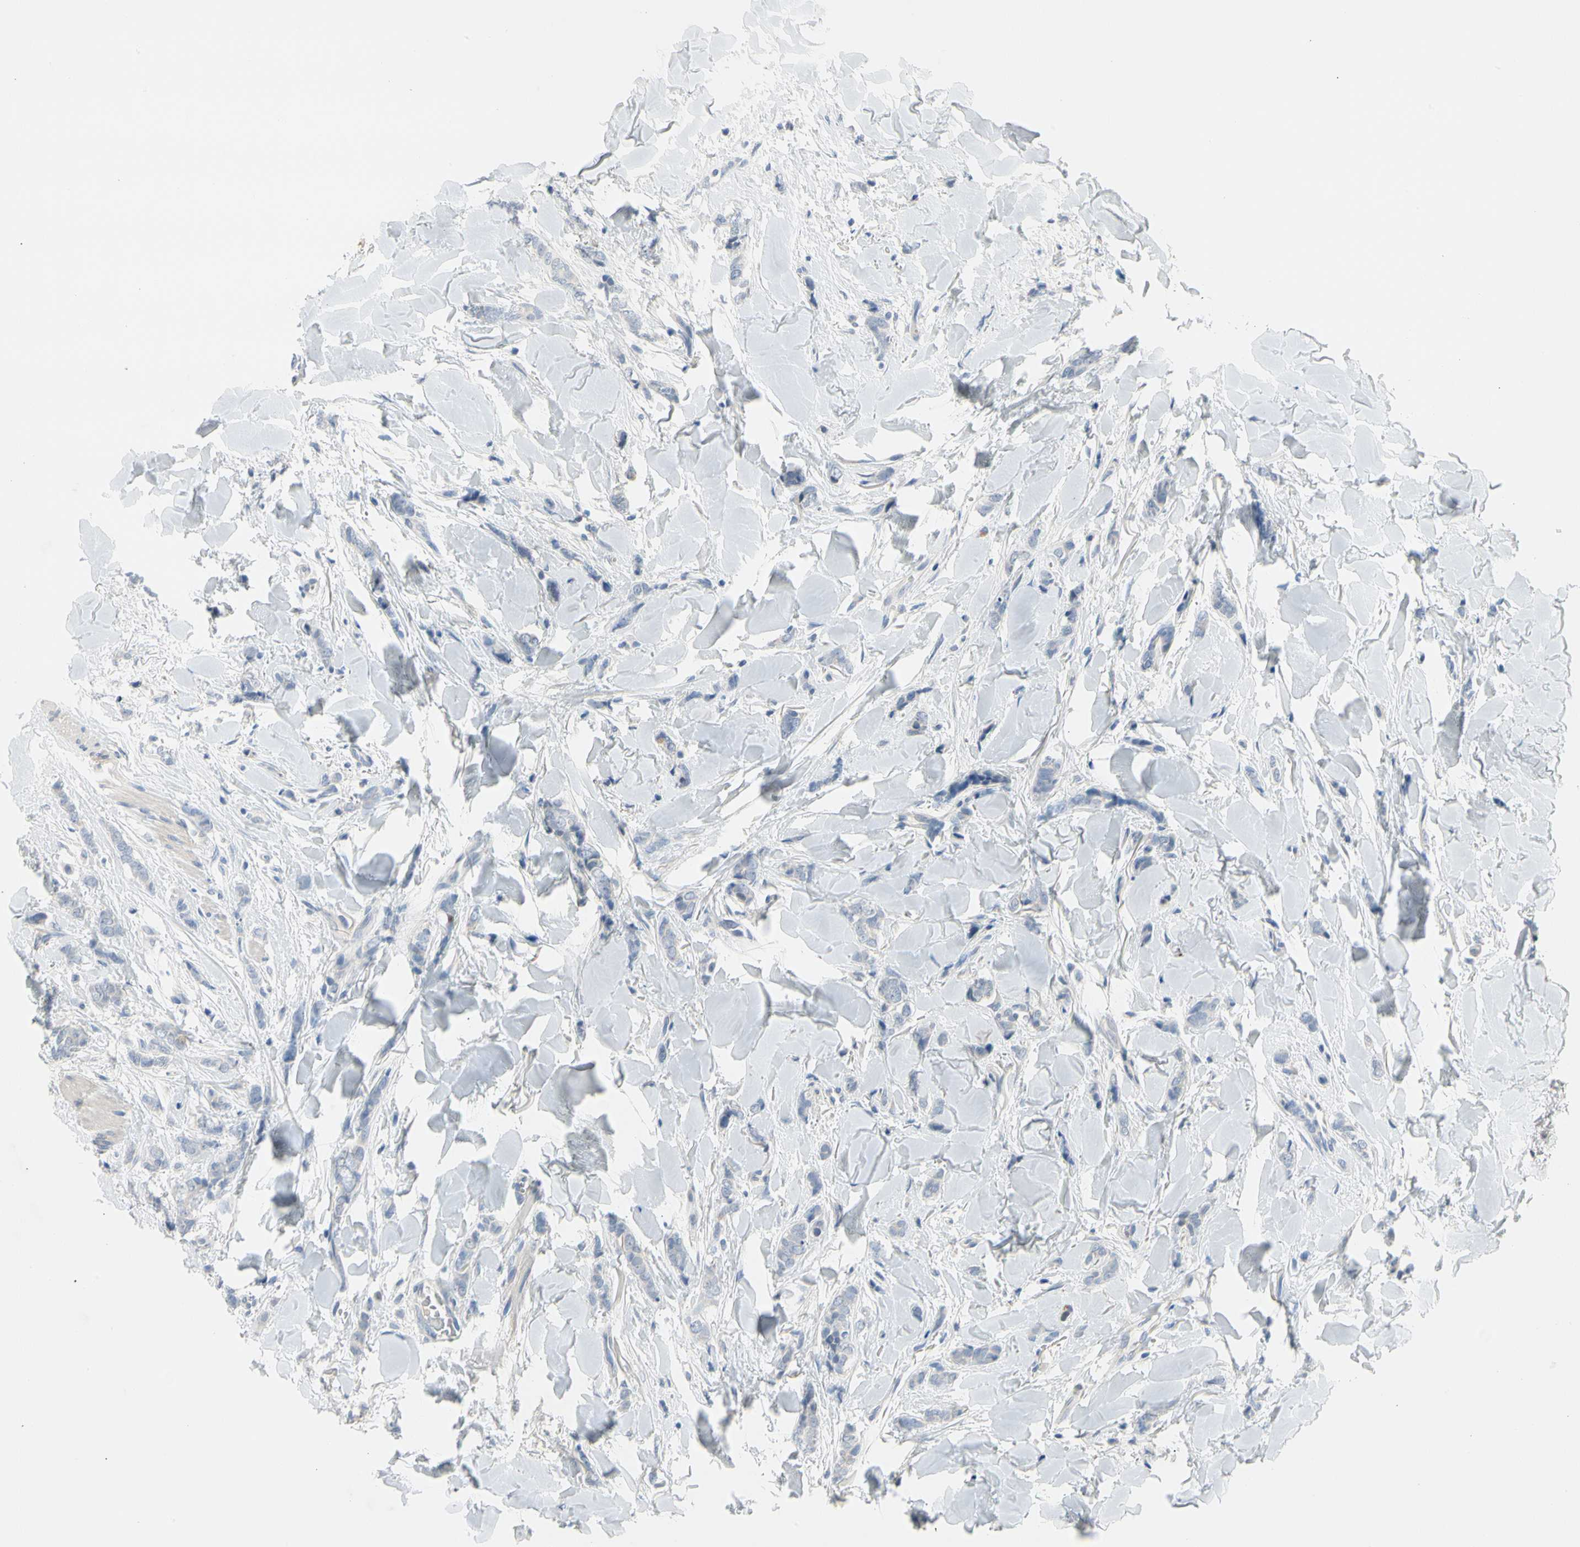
{"staining": {"intensity": "negative", "quantity": "none", "location": "none"}, "tissue": "breast cancer", "cell_type": "Tumor cells", "image_type": "cancer", "snomed": [{"axis": "morphology", "description": "Lobular carcinoma"}, {"axis": "topography", "description": "Skin"}, {"axis": "topography", "description": "Breast"}], "caption": "Tumor cells are negative for protein expression in human breast cancer (lobular carcinoma).", "gene": "MARK1", "patient": {"sex": "female", "age": 46}}